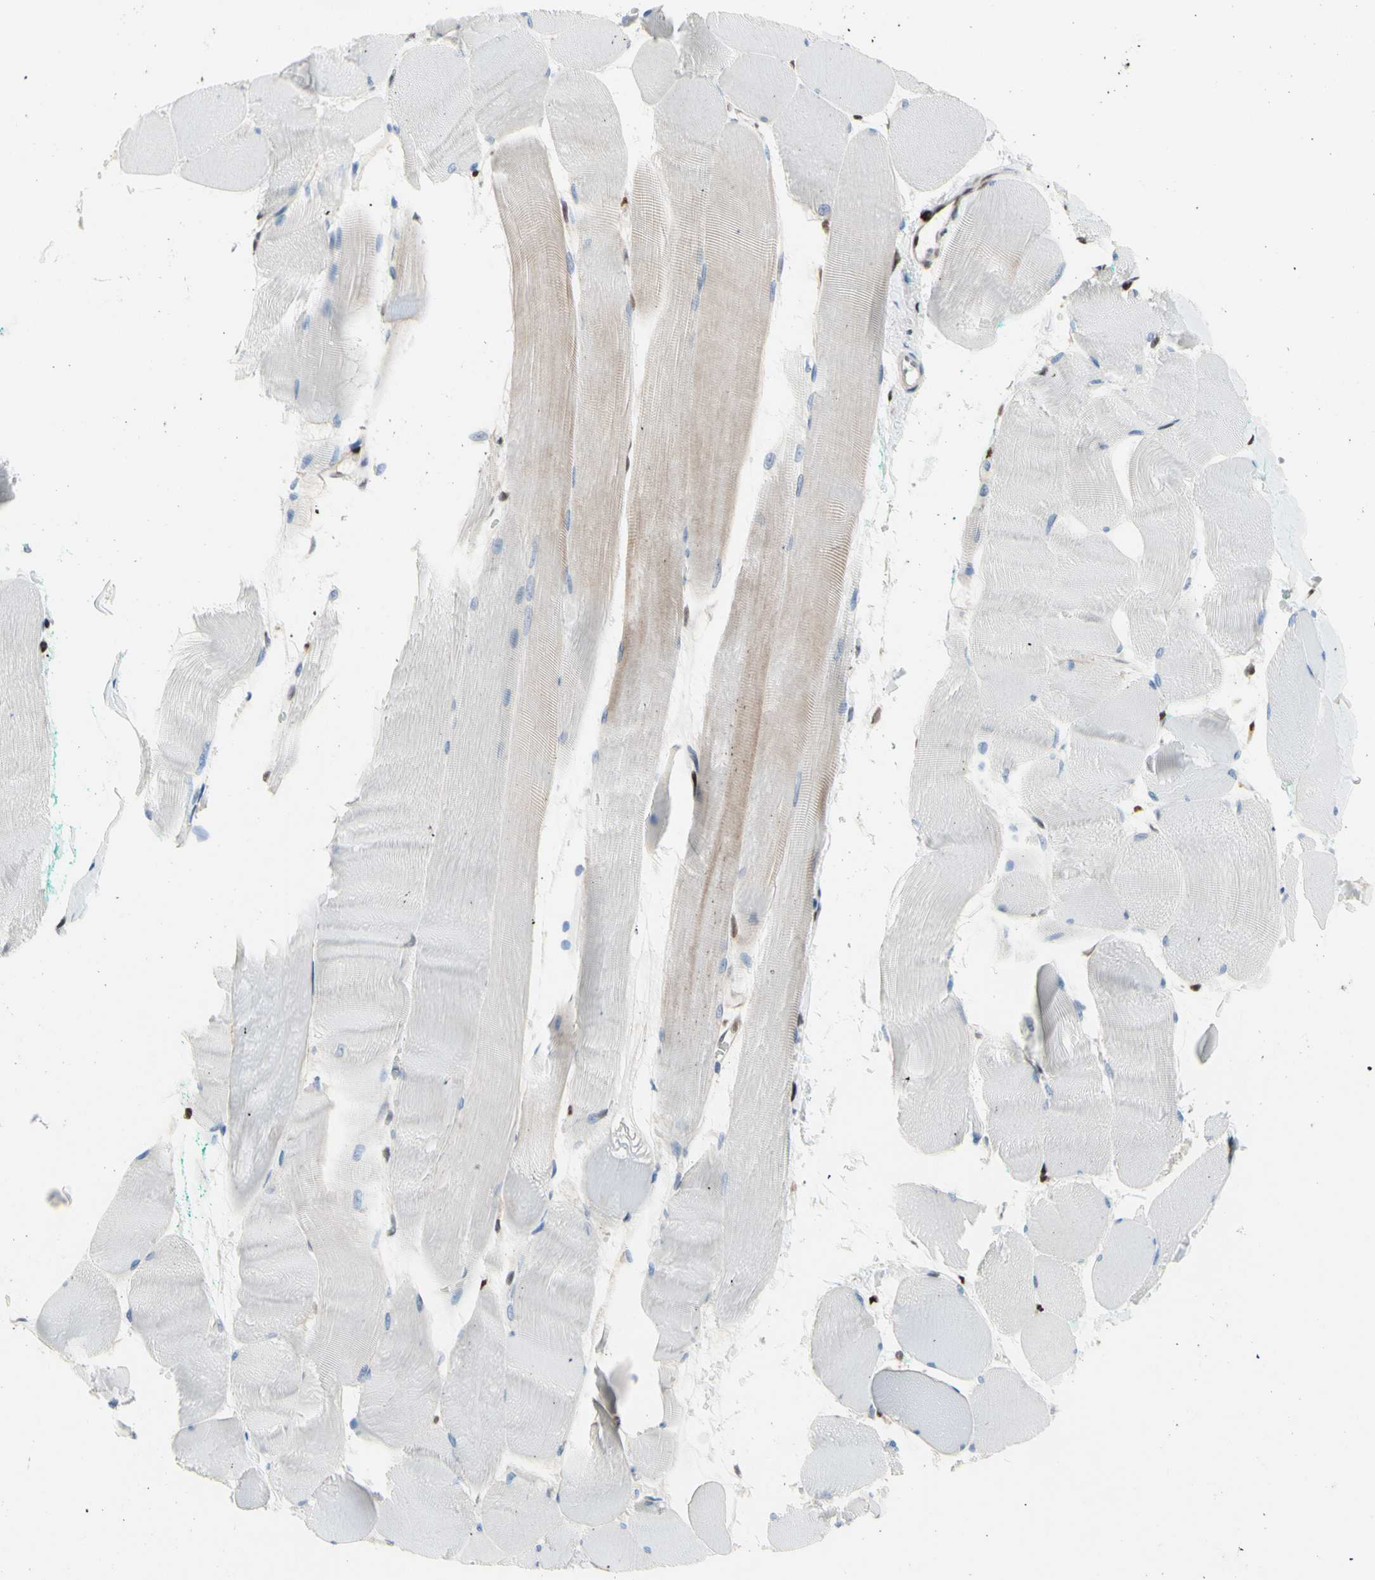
{"staining": {"intensity": "weak", "quantity": "25%-75%", "location": "cytoplasmic/membranous"}, "tissue": "skeletal muscle", "cell_type": "Myocytes", "image_type": "normal", "snomed": [{"axis": "morphology", "description": "Normal tissue, NOS"}, {"axis": "morphology", "description": "Squamous cell carcinoma, NOS"}, {"axis": "topography", "description": "Skeletal muscle"}], "caption": "A histopathology image of skeletal muscle stained for a protein reveals weak cytoplasmic/membranous brown staining in myocytes. The staining is performed using DAB (3,3'-diaminobenzidine) brown chromogen to label protein expression. The nuclei are counter-stained blue using hematoxylin.", "gene": "EED", "patient": {"sex": "male", "age": 51}}